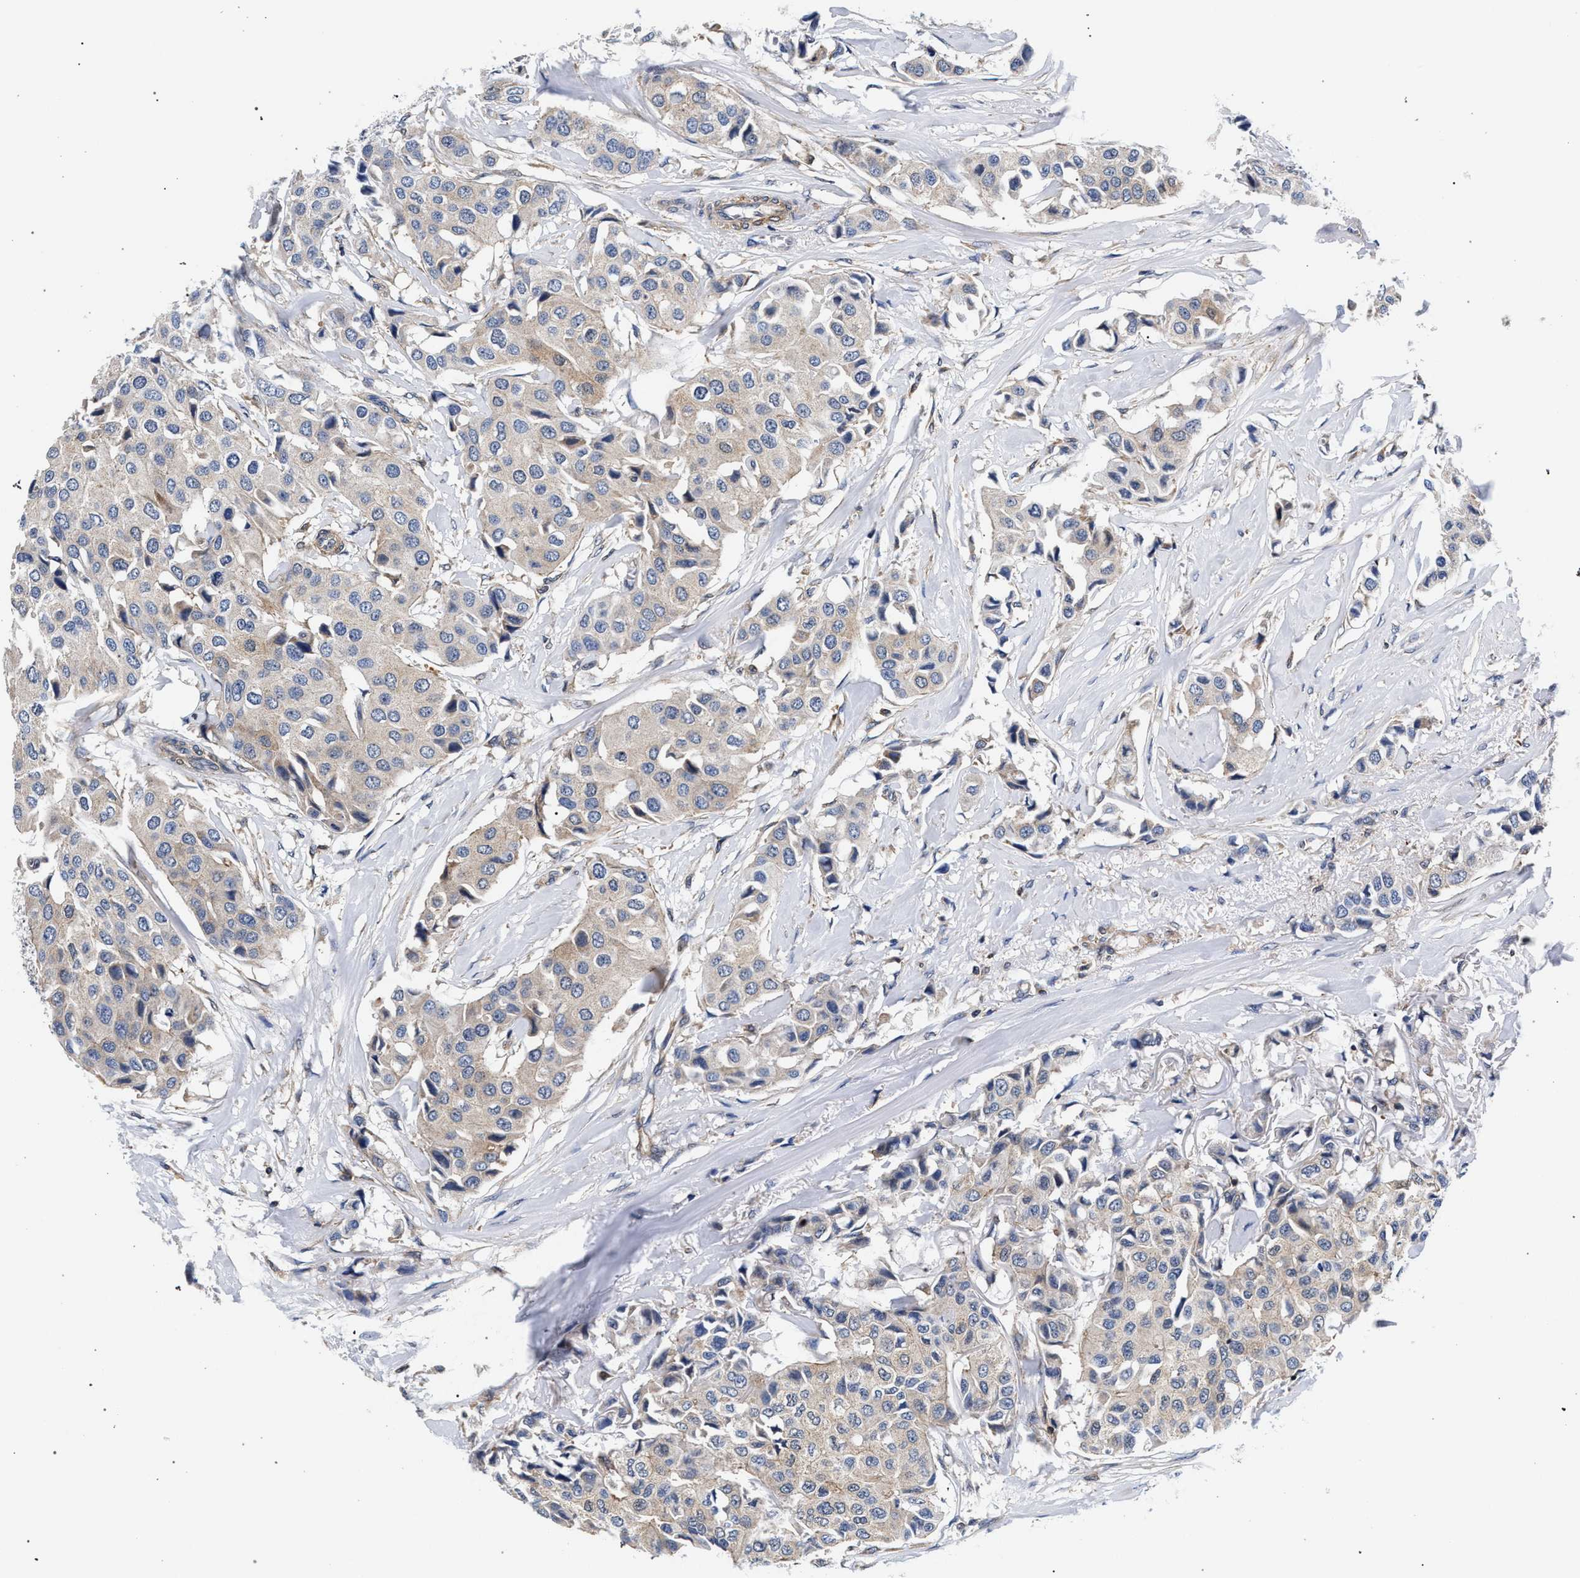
{"staining": {"intensity": "negative", "quantity": "none", "location": "none"}, "tissue": "breast cancer", "cell_type": "Tumor cells", "image_type": "cancer", "snomed": [{"axis": "morphology", "description": "Duct carcinoma"}, {"axis": "topography", "description": "Breast"}], "caption": "This is a histopathology image of immunohistochemistry (IHC) staining of breast cancer, which shows no expression in tumor cells. Nuclei are stained in blue.", "gene": "LASP1", "patient": {"sex": "female", "age": 80}}